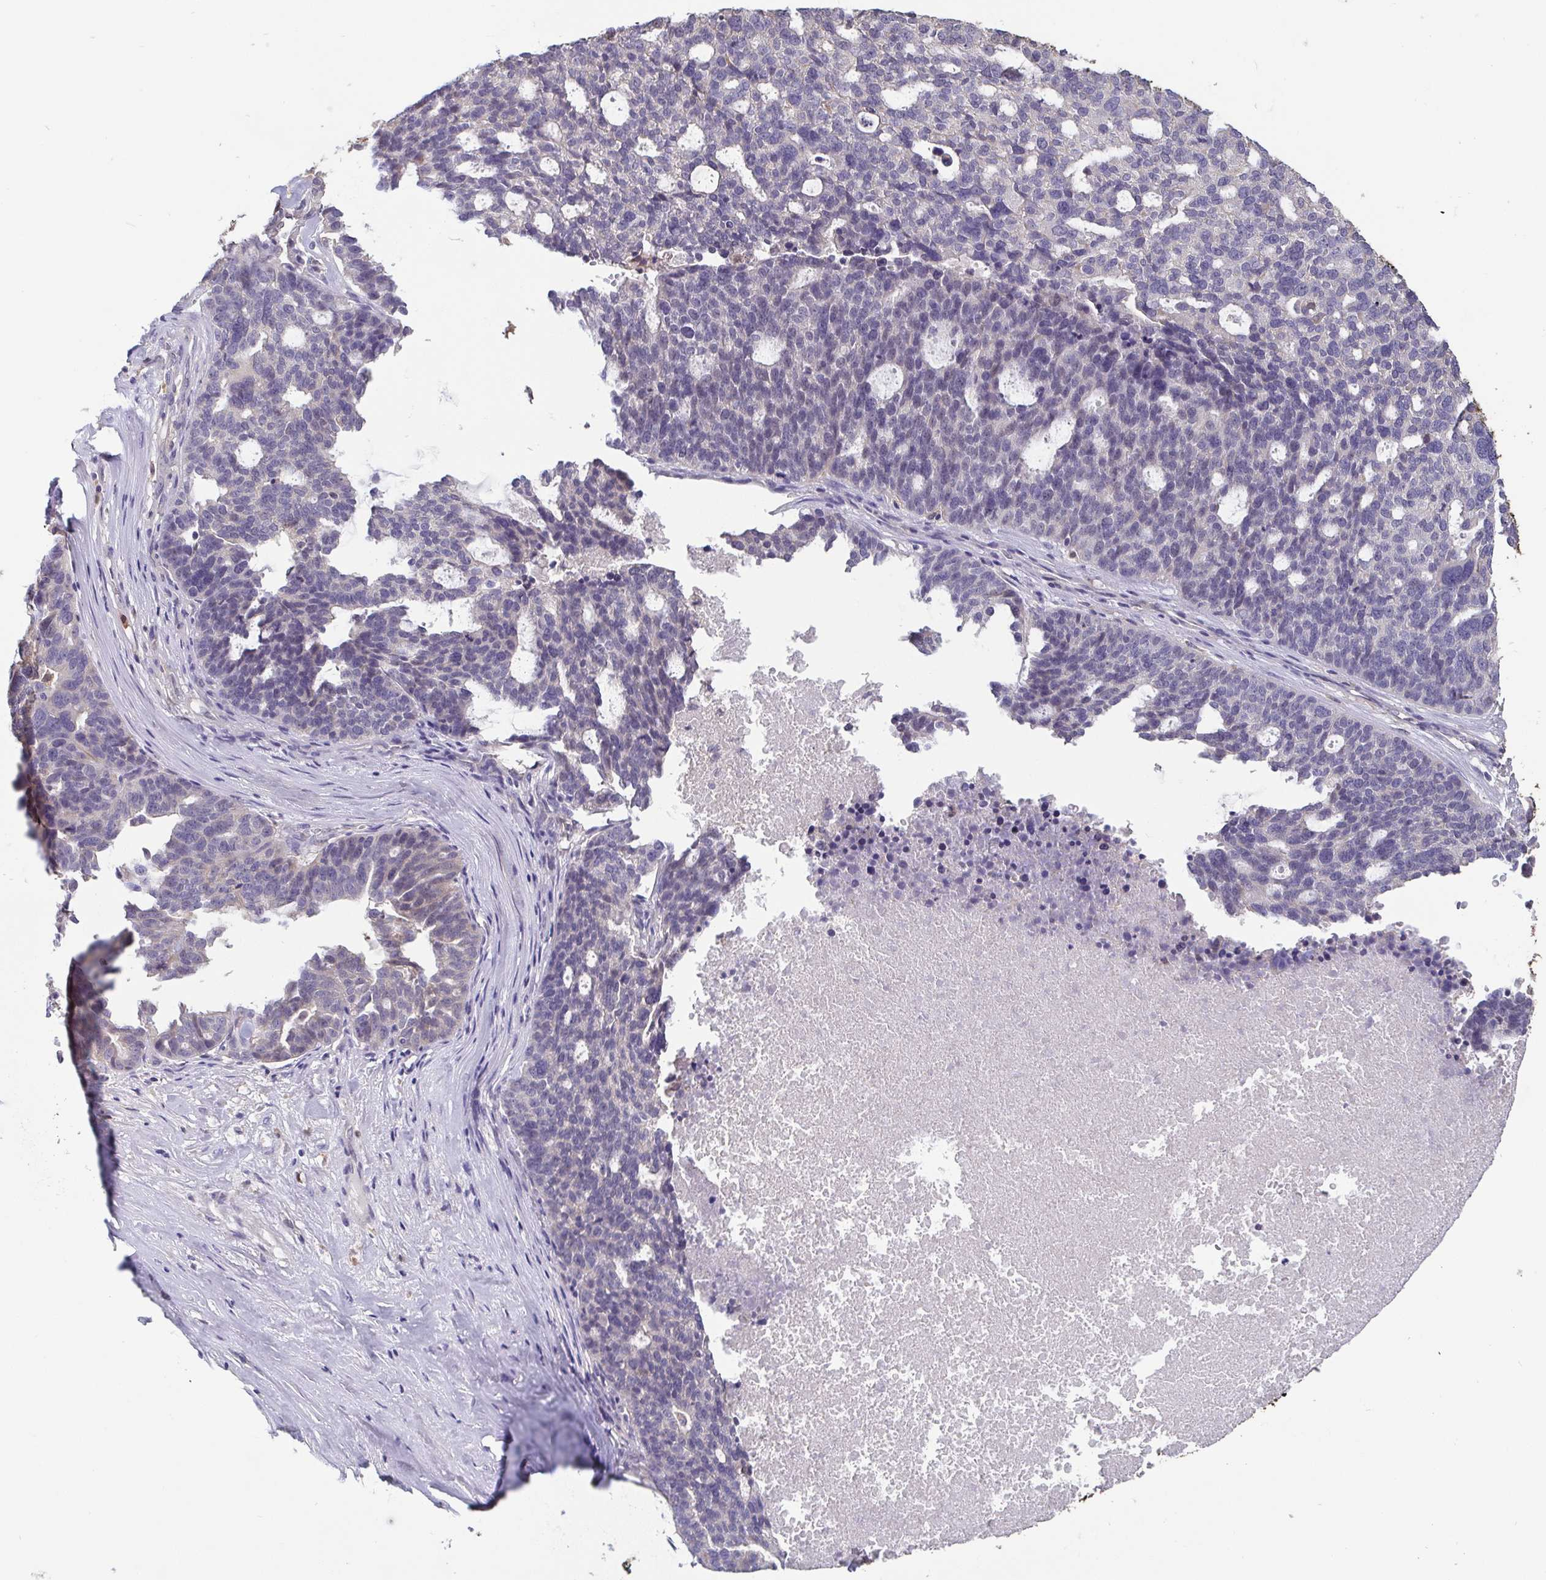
{"staining": {"intensity": "negative", "quantity": "none", "location": "none"}, "tissue": "ovarian cancer", "cell_type": "Tumor cells", "image_type": "cancer", "snomed": [{"axis": "morphology", "description": "Cystadenocarcinoma, serous, NOS"}, {"axis": "topography", "description": "Ovary"}], "caption": "Protein analysis of ovarian cancer (serous cystadenocarcinoma) reveals no significant staining in tumor cells. (DAB (3,3'-diaminobenzidine) IHC with hematoxylin counter stain).", "gene": "IDH1", "patient": {"sex": "female", "age": 59}}